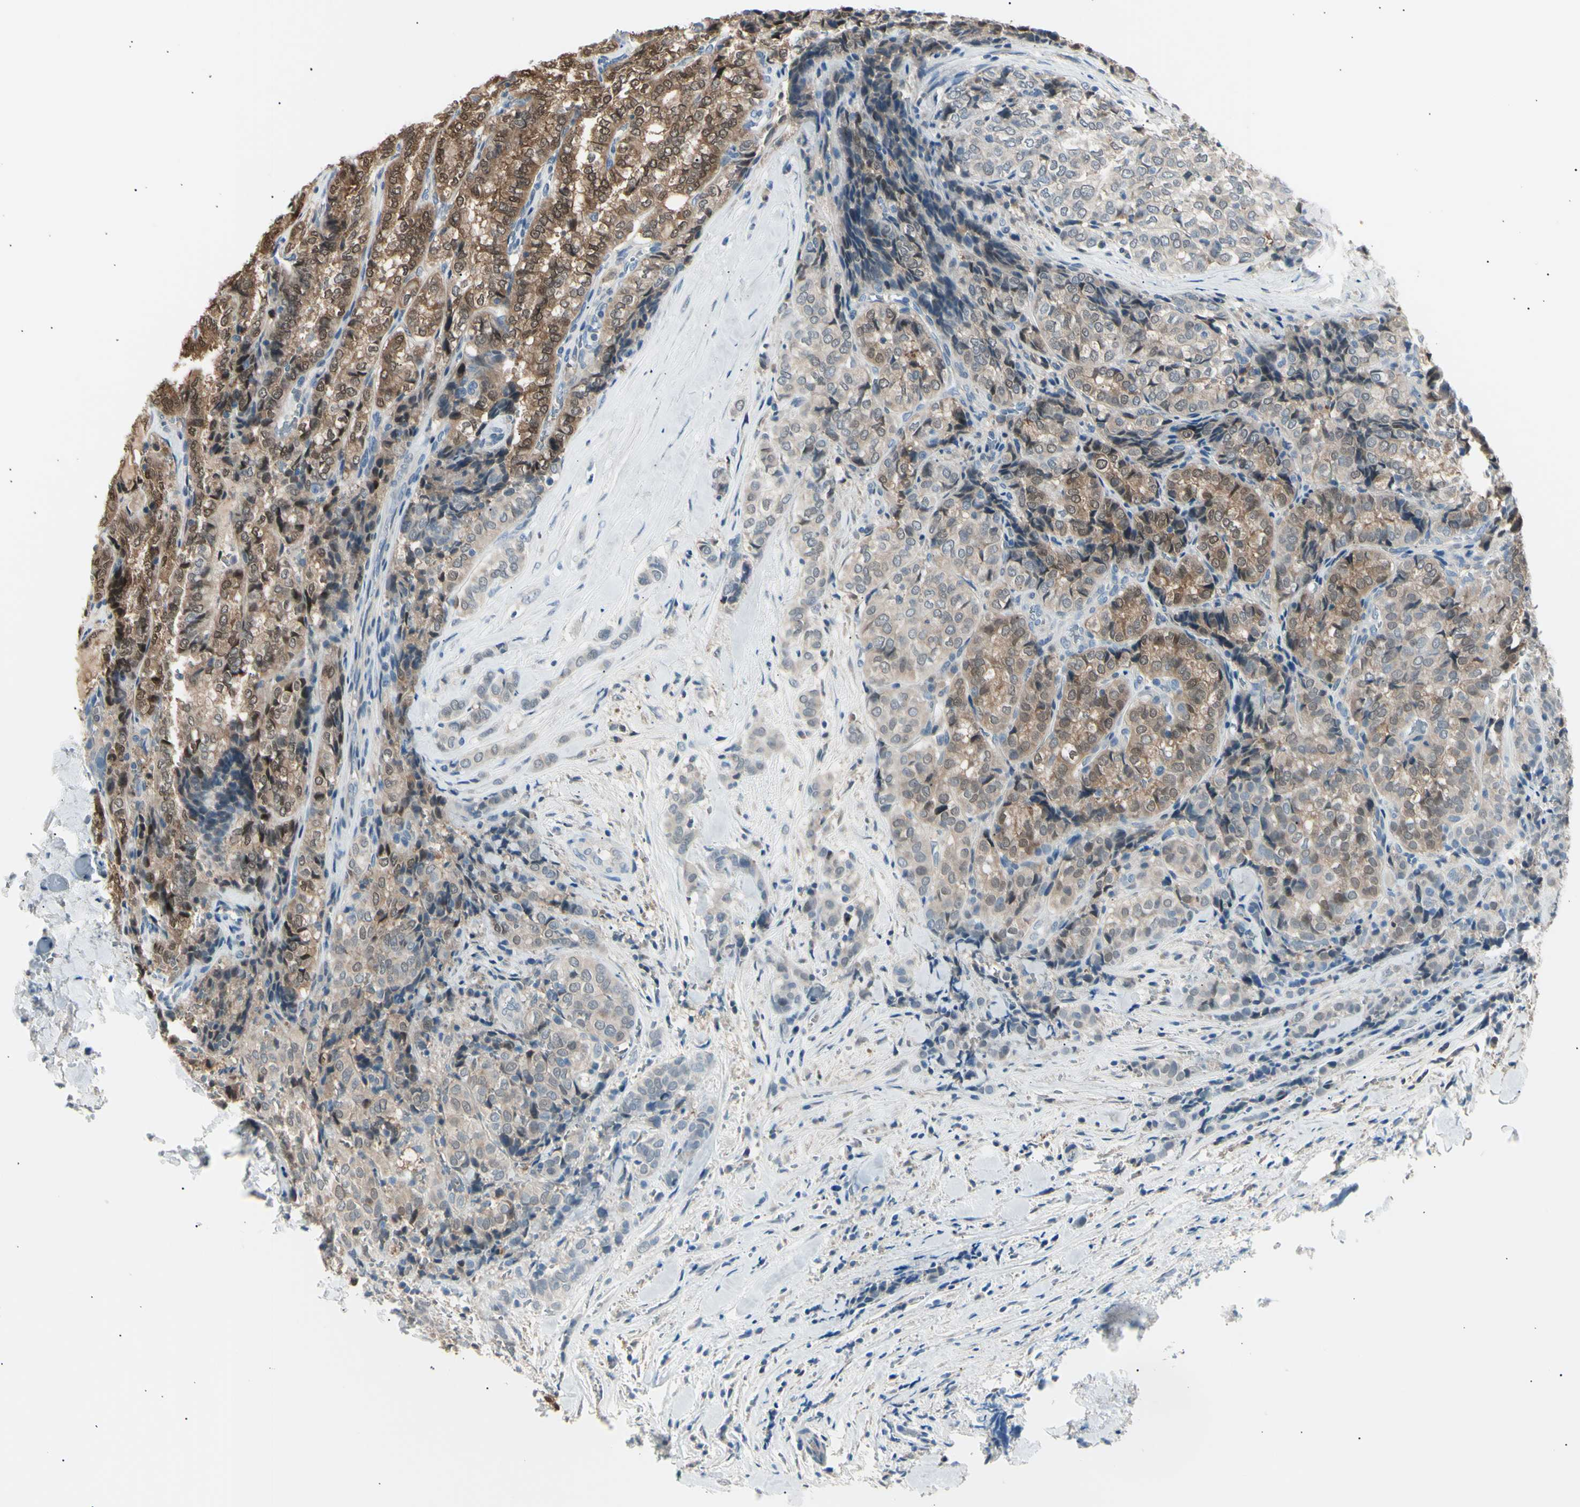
{"staining": {"intensity": "moderate", "quantity": ">75%", "location": "cytoplasmic/membranous,nuclear"}, "tissue": "thyroid cancer", "cell_type": "Tumor cells", "image_type": "cancer", "snomed": [{"axis": "morphology", "description": "Normal tissue, NOS"}, {"axis": "morphology", "description": "Papillary adenocarcinoma, NOS"}, {"axis": "topography", "description": "Thyroid gland"}], "caption": "Immunohistochemistry of human thyroid cancer (papillary adenocarcinoma) demonstrates medium levels of moderate cytoplasmic/membranous and nuclear expression in approximately >75% of tumor cells. (brown staining indicates protein expression, while blue staining denotes nuclei).", "gene": "LHPP", "patient": {"sex": "female", "age": 30}}